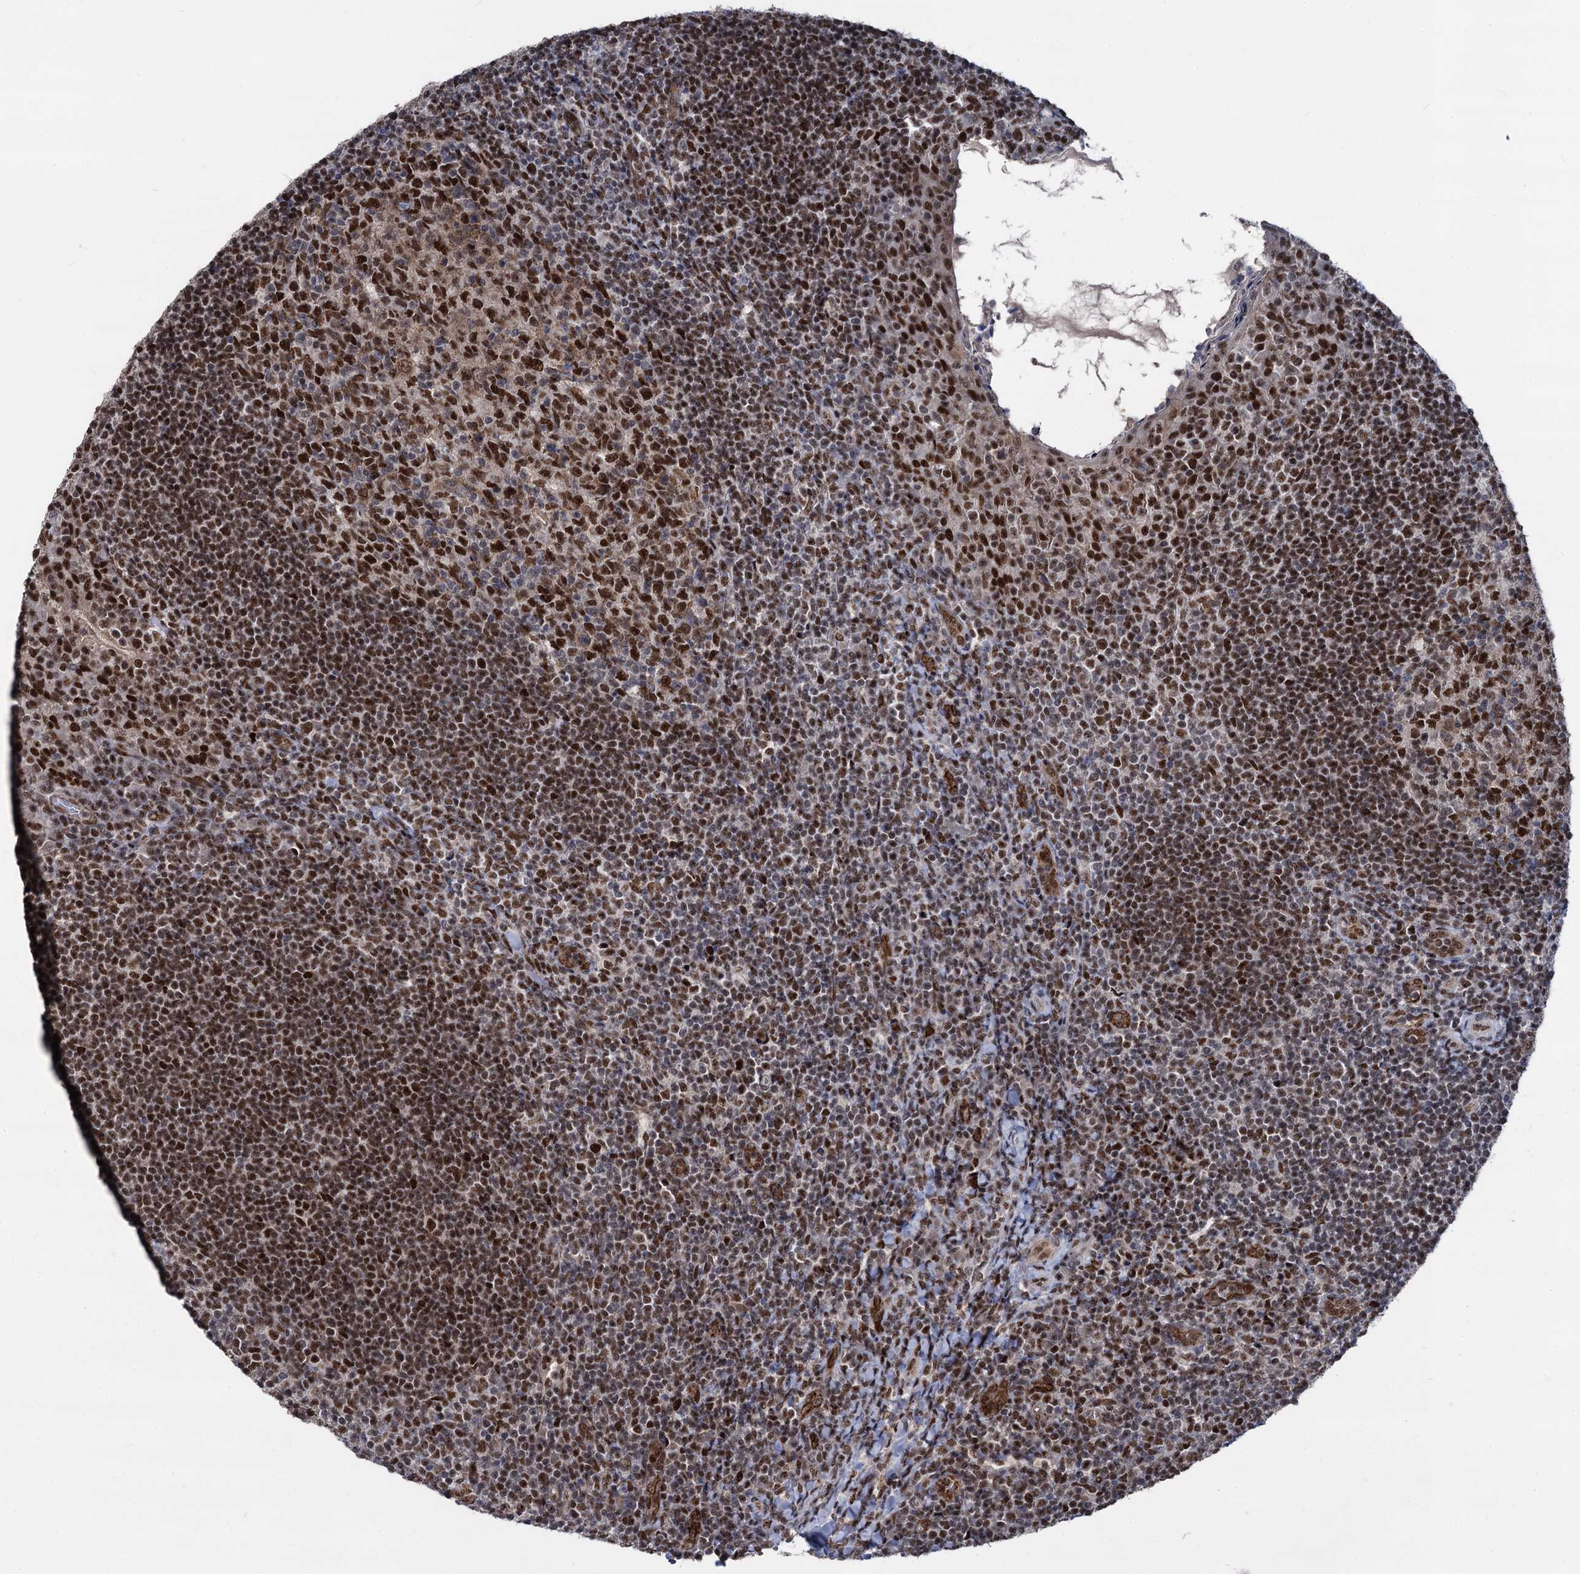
{"staining": {"intensity": "strong", "quantity": ">75%", "location": "nuclear"}, "tissue": "tonsil", "cell_type": "Germinal center cells", "image_type": "normal", "snomed": [{"axis": "morphology", "description": "Normal tissue, NOS"}, {"axis": "topography", "description": "Tonsil"}], "caption": "Tonsil stained with a brown dye demonstrates strong nuclear positive expression in about >75% of germinal center cells.", "gene": "GALNT11", "patient": {"sex": "female", "age": 10}}